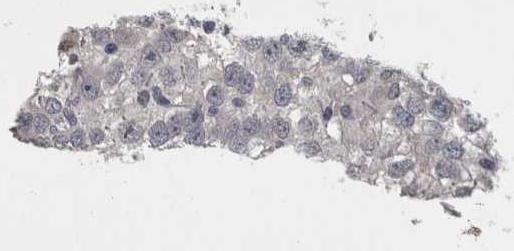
{"staining": {"intensity": "negative", "quantity": "none", "location": "none"}, "tissue": "testis cancer", "cell_type": "Tumor cells", "image_type": "cancer", "snomed": [{"axis": "morphology", "description": "Seminoma, NOS"}, {"axis": "topography", "description": "Testis"}], "caption": "Protein analysis of testis seminoma displays no significant staining in tumor cells.", "gene": "RMDN1", "patient": {"sex": "male", "age": 41}}